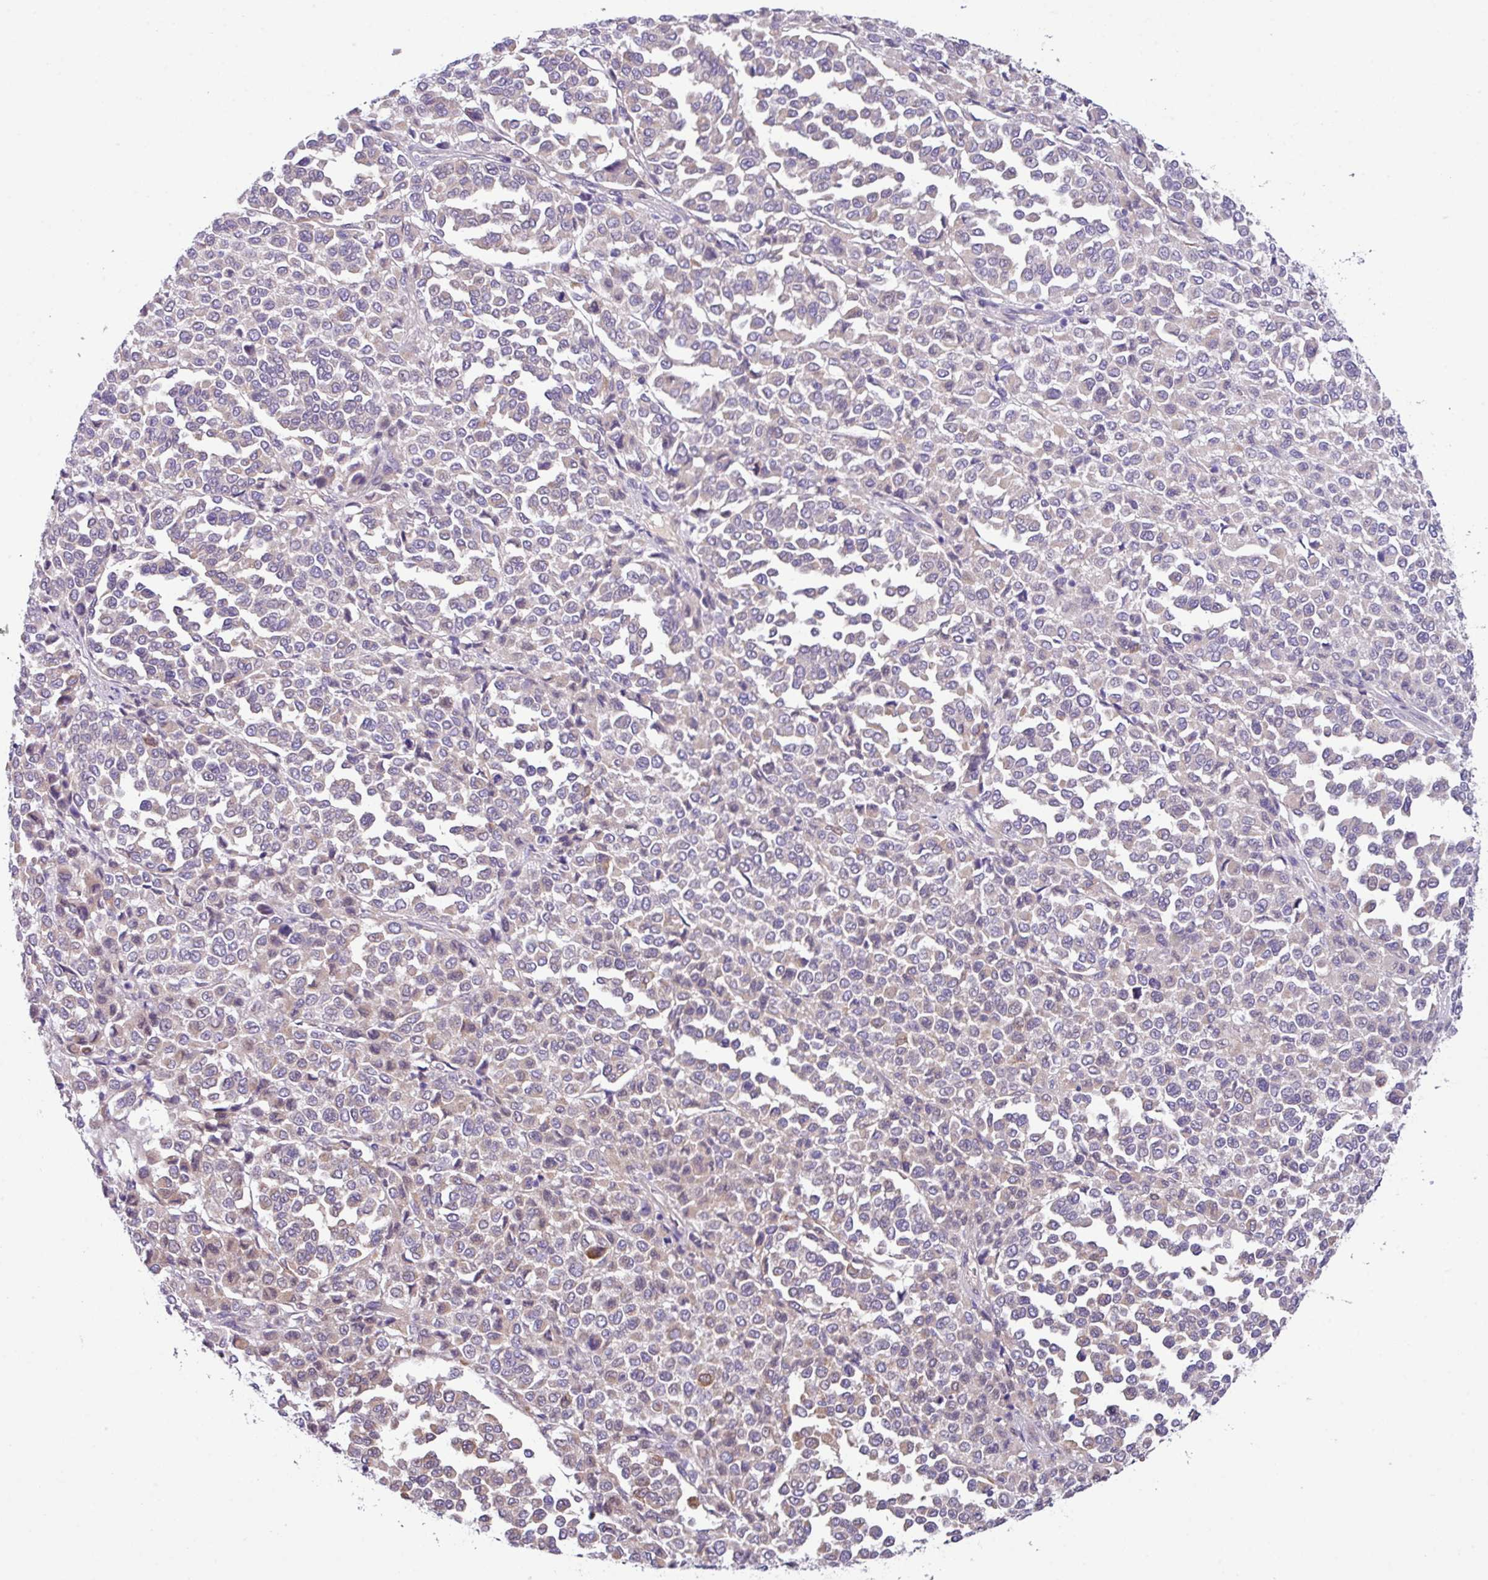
{"staining": {"intensity": "weak", "quantity": "25%-75%", "location": "cytoplasmic/membranous"}, "tissue": "melanoma", "cell_type": "Tumor cells", "image_type": "cancer", "snomed": [{"axis": "morphology", "description": "Malignant melanoma, Metastatic site"}, {"axis": "topography", "description": "Pancreas"}], "caption": "Weak cytoplasmic/membranous staining is identified in approximately 25%-75% of tumor cells in malignant melanoma (metastatic site). (IHC, brightfield microscopy, high magnification).", "gene": "DNAL1", "patient": {"sex": "female", "age": 30}}